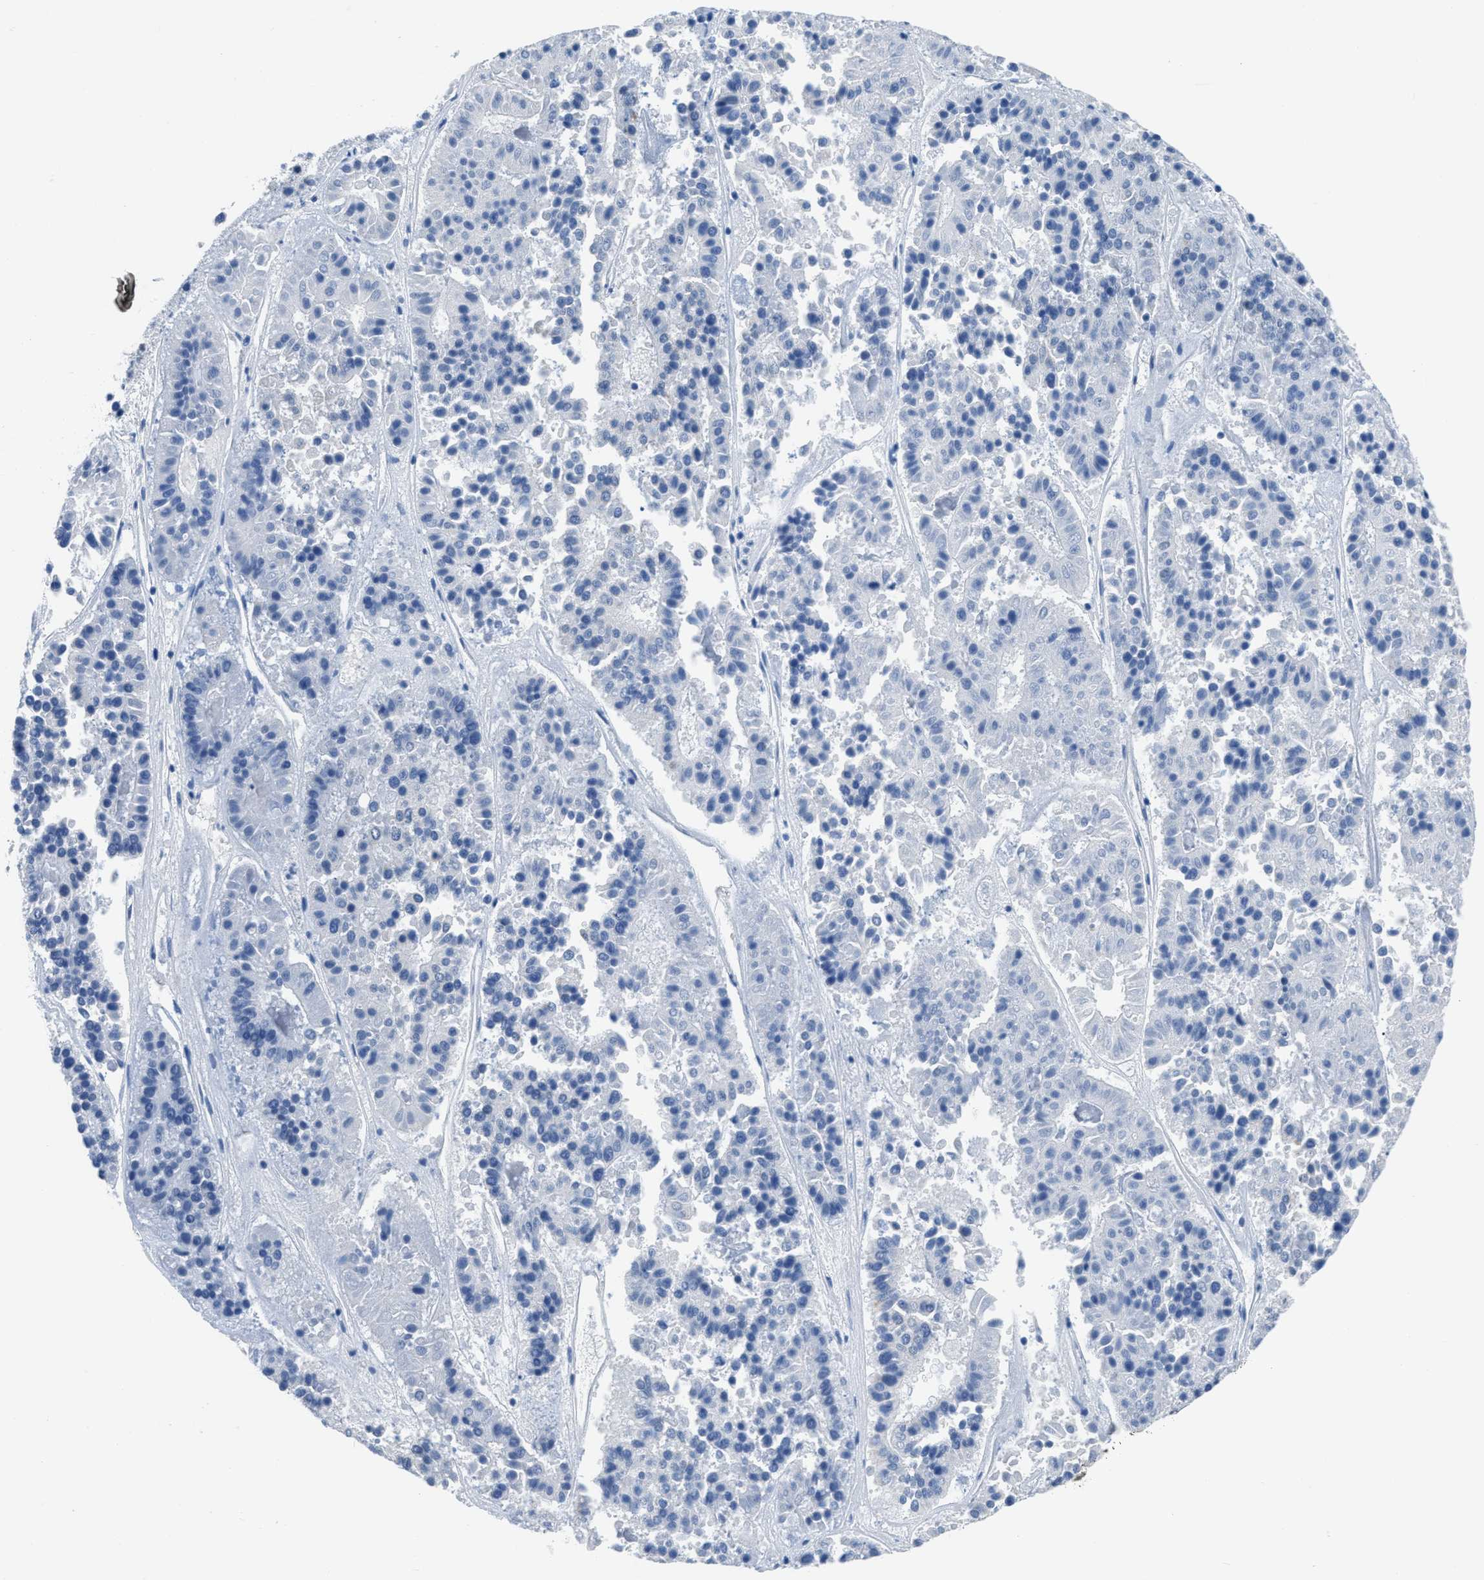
{"staining": {"intensity": "negative", "quantity": "none", "location": "none"}, "tissue": "pancreatic cancer", "cell_type": "Tumor cells", "image_type": "cancer", "snomed": [{"axis": "morphology", "description": "Adenocarcinoma, NOS"}, {"axis": "topography", "description": "Pancreas"}], "caption": "Micrograph shows no significant protein staining in tumor cells of adenocarcinoma (pancreatic). The staining is performed using DAB brown chromogen with nuclei counter-stained in using hematoxylin.", "gene": "ETFA", "patient": {"sex": "male", "age": 50}}